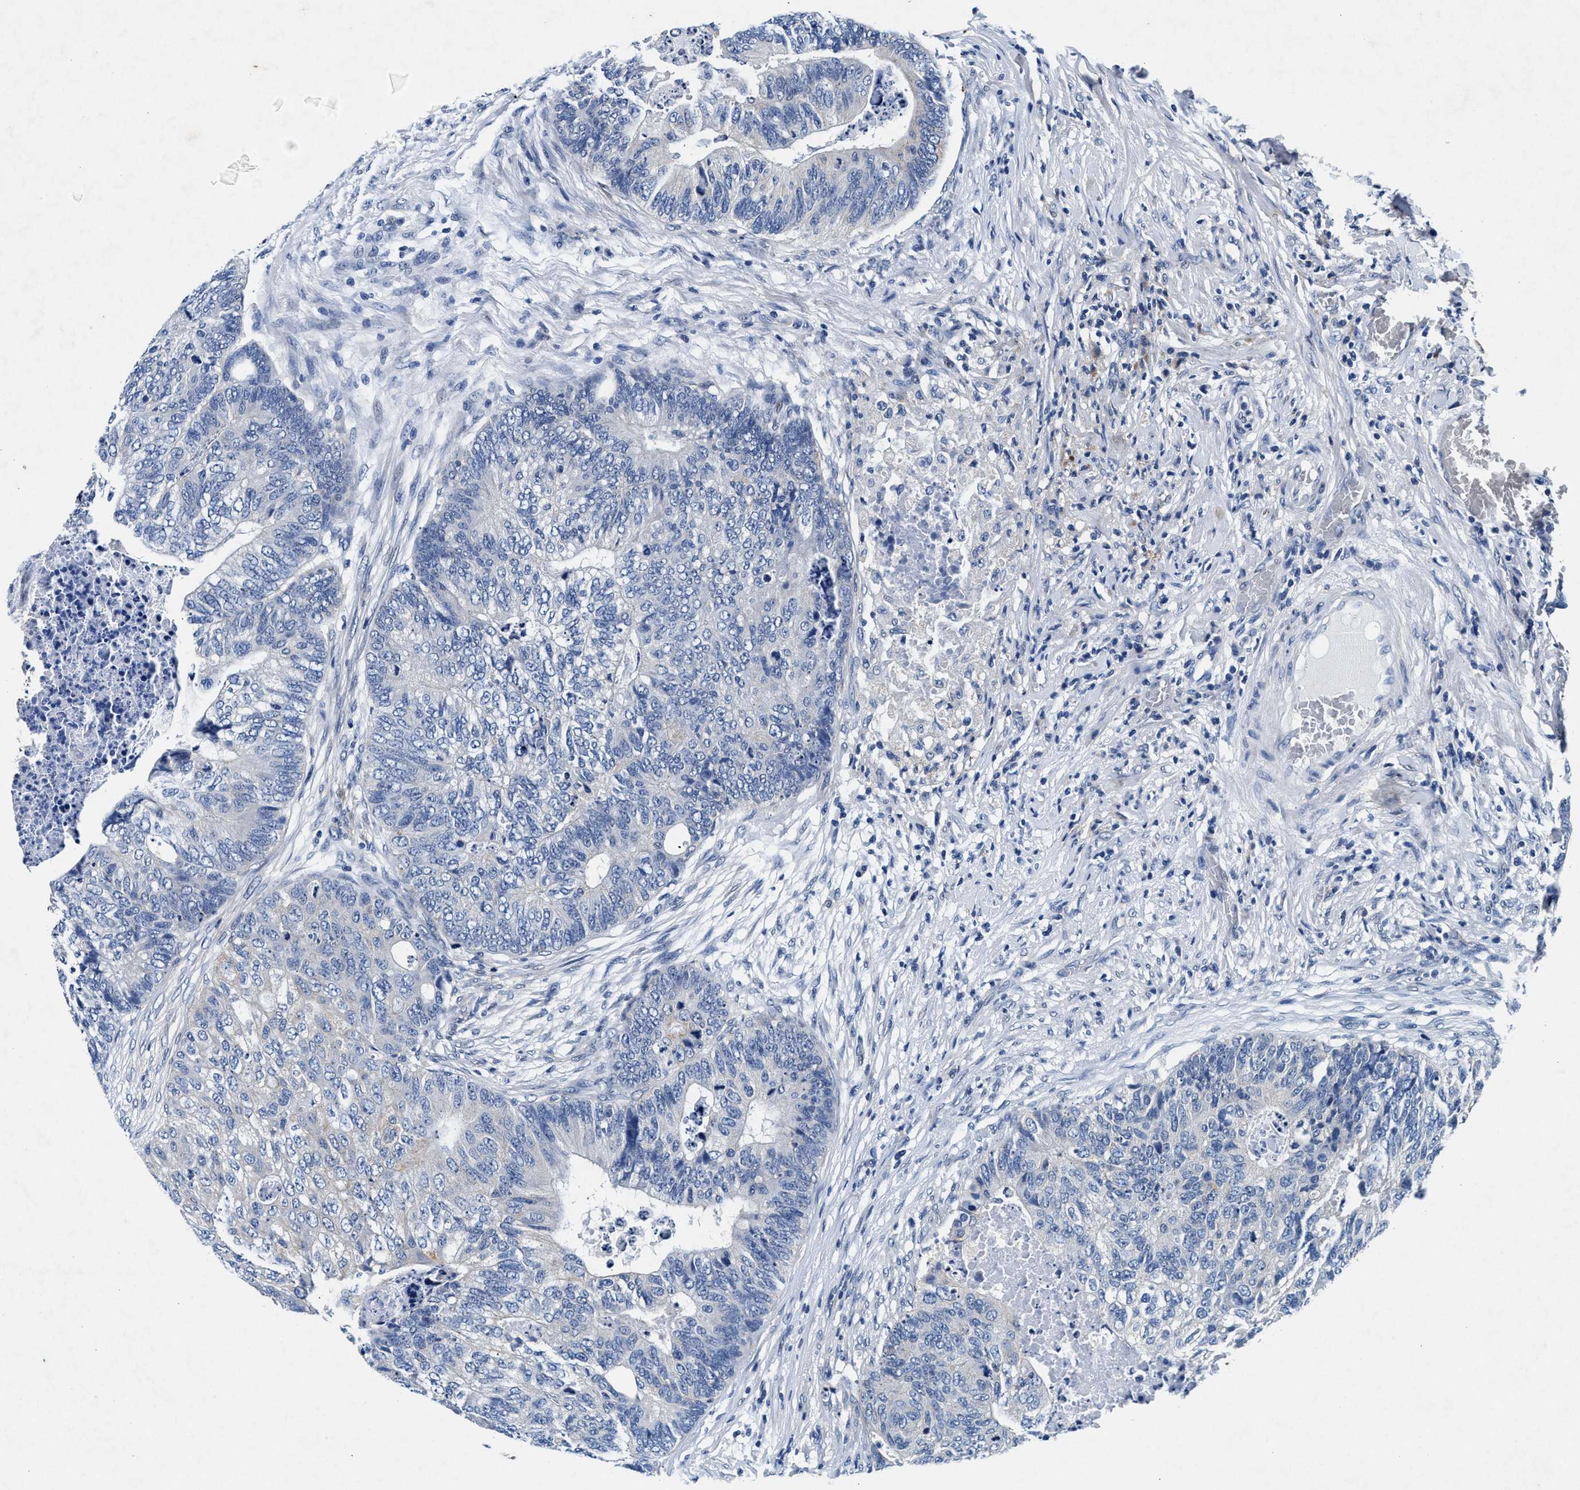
{"staining": {"intensity": "negative", "quantity": "none", "location": "none"}, "tissue": "colorectal cancer", "cell_type": "Tumor cells", "image_type": "cancer", "snomed": [{"axis": "morphology", "description": "Adenocarcinoma, NOS"}, {"axis": "topography", "description": "Colon"}], "caption": "DAB (3,3'-diaminobenzidine) immunohistochemical staining of colorectal adenocarcinoma reveals no significant staining in tumor cells.", "gene": "SLC8A1", "patient": {"sex": "female", "age": 67}}